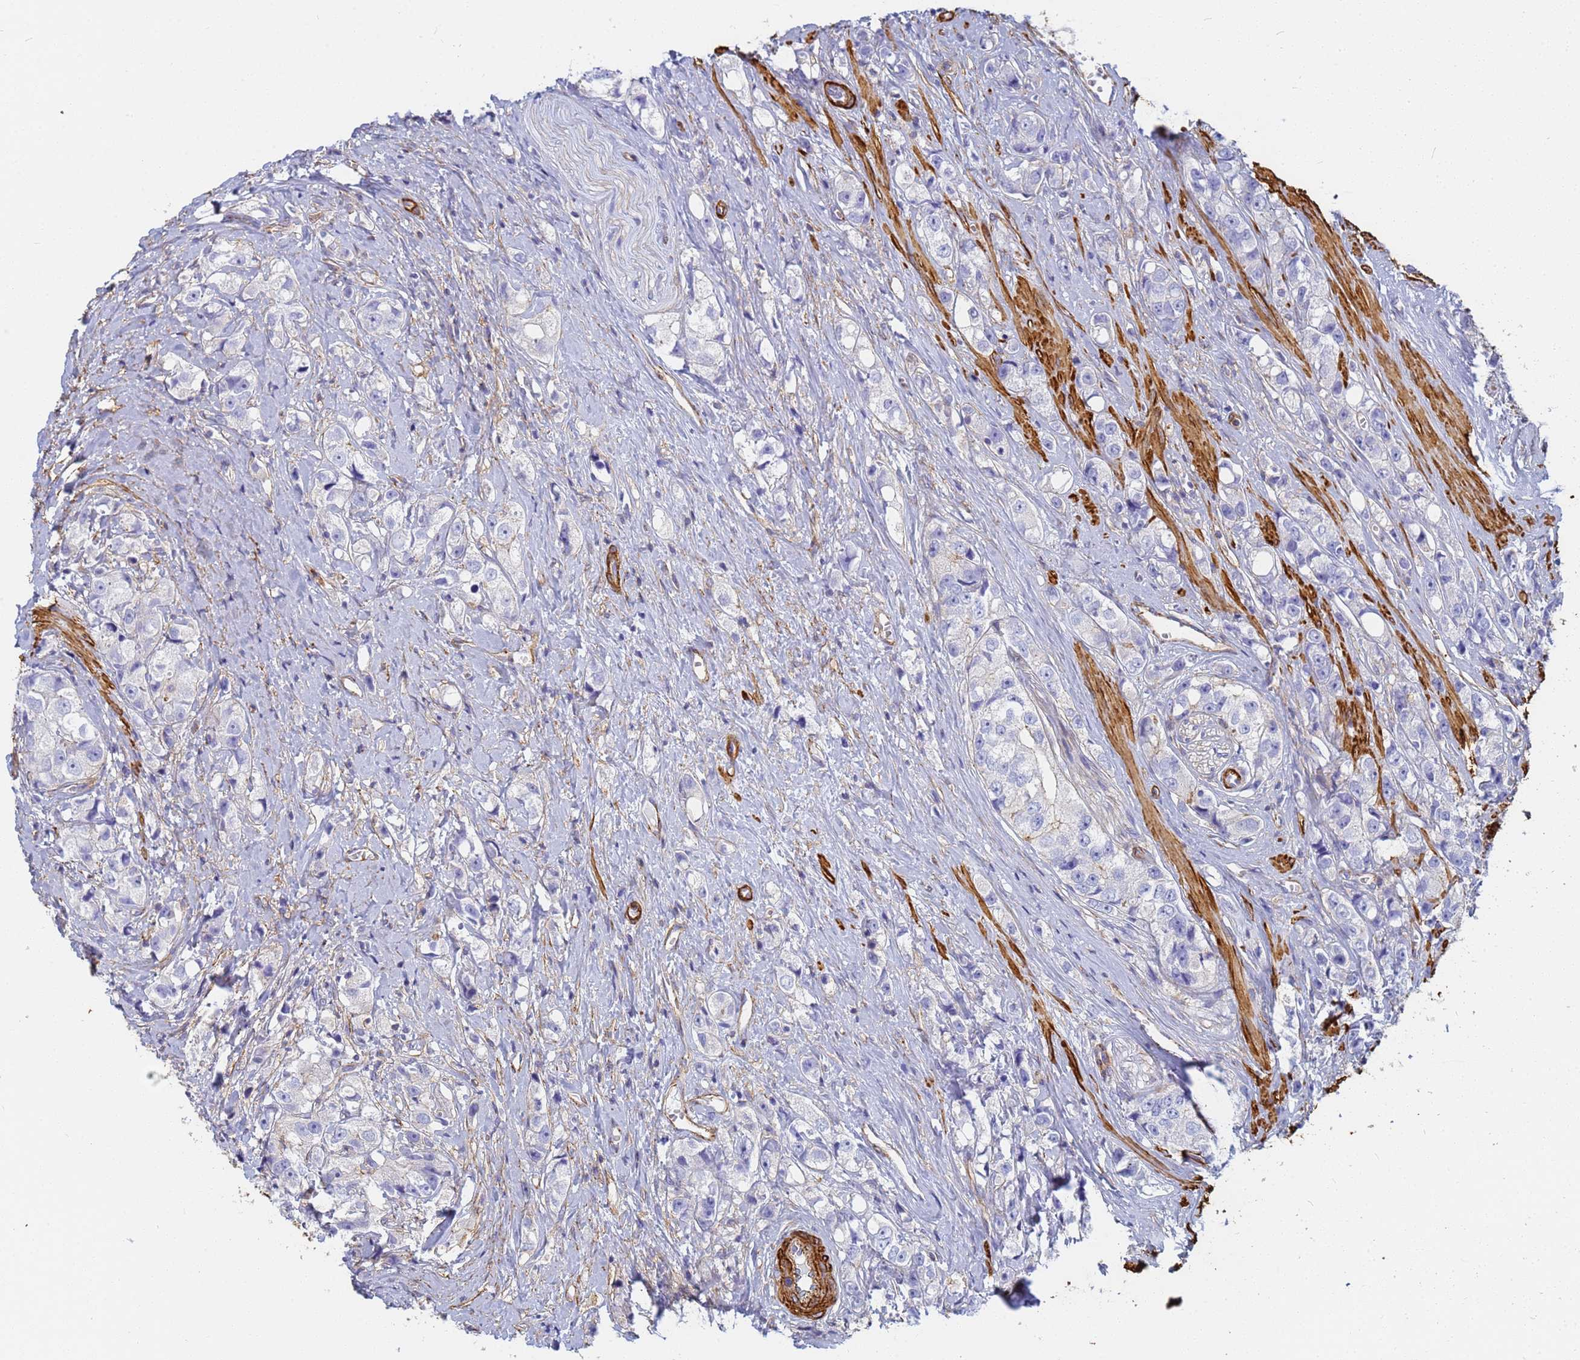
{"staining": {"intensity": "negative", "quantity": "none", "location": "none"}, "tissue": "prostate cancer", "cell_type": "Tumor cells", "image_type": "cancer", "snomed": [{"axis": "morphology", "description": "Adenocarcinoma, High grade"}, {"axis": "topography", "description": "Prostate"}], "caption": "Human prostate cancer stained for a protein using immunohistochemistry (IHC) reveals no staining in tumor cells.", "gene": "TPM1", "patient": {"sex": "male", "age": 74}}